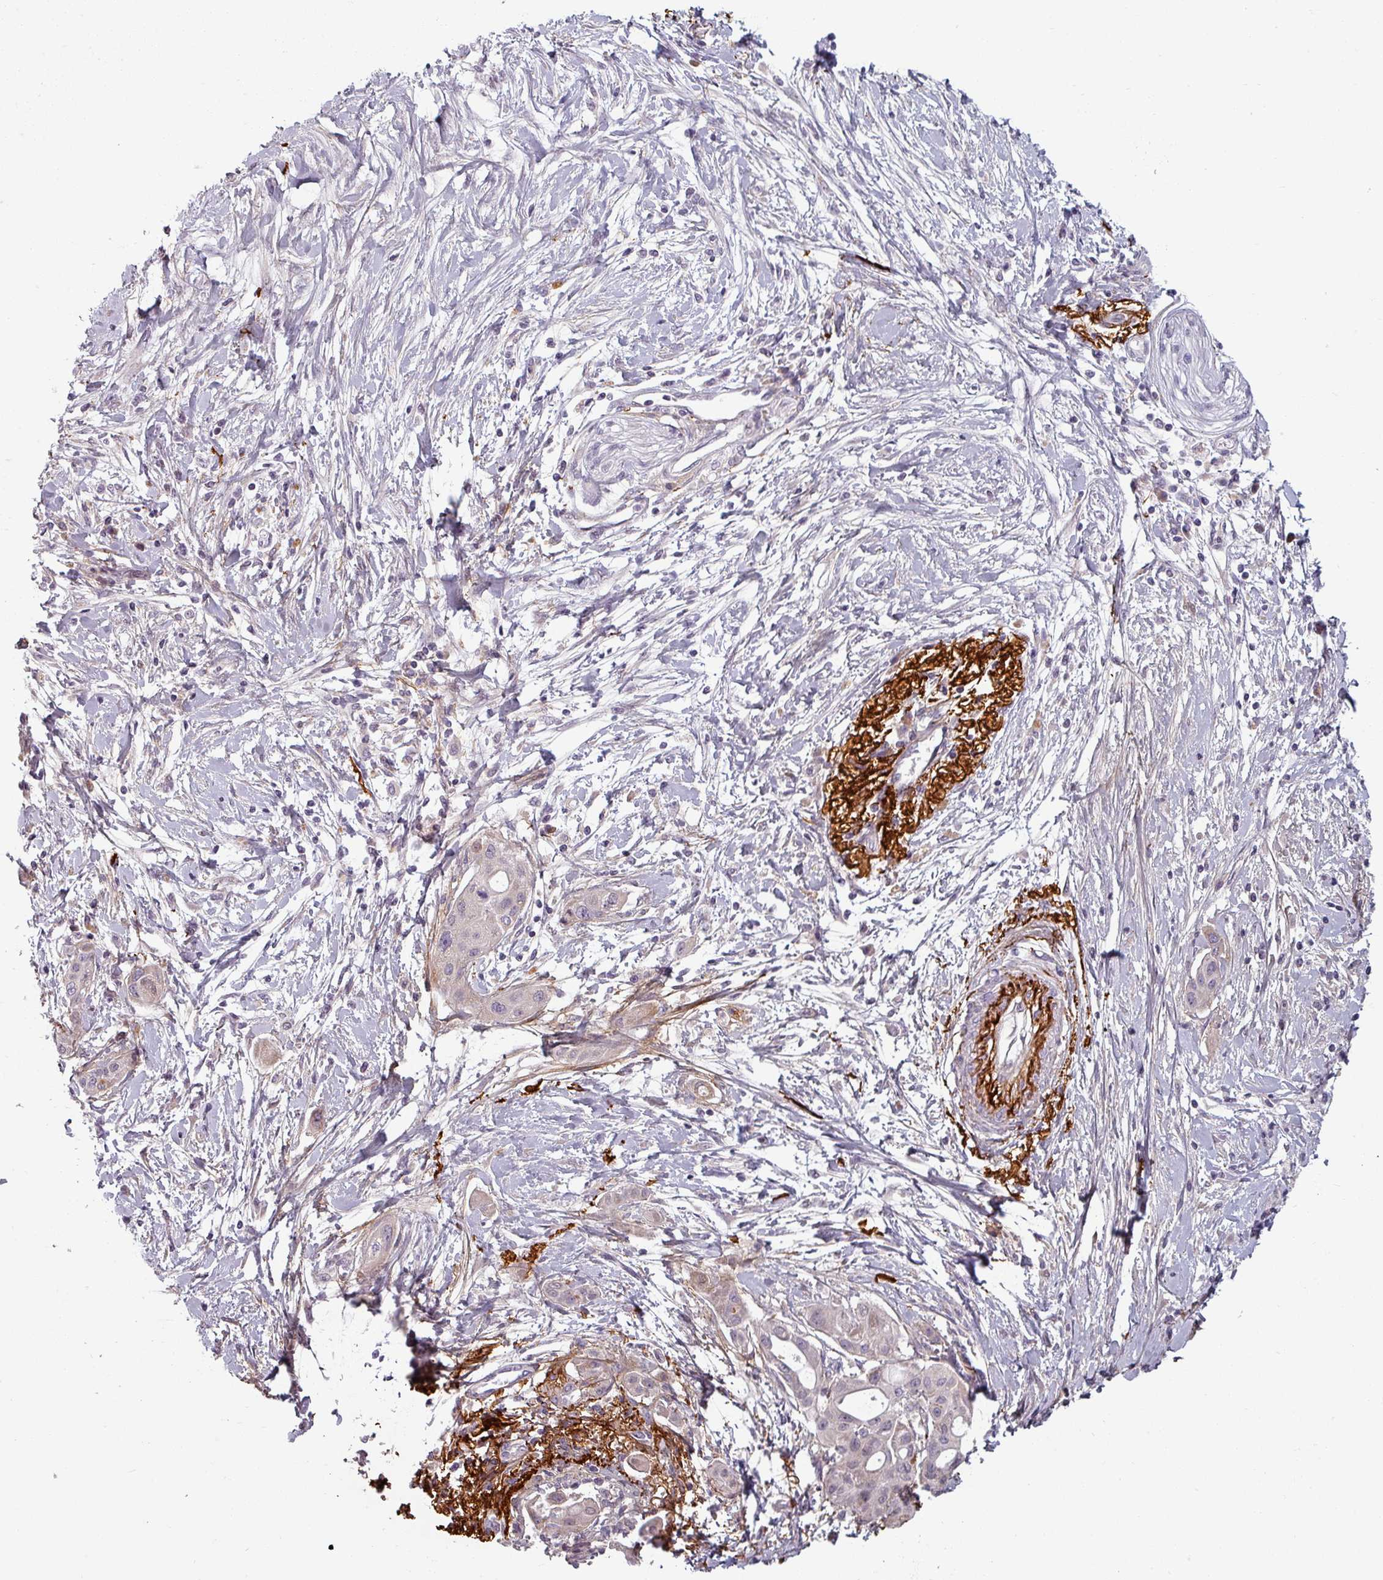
{"staining": {"intensity": "negative", "quantity": "none", "location": "none"}, "tissue": "pancreatic cancer", "cell_type": "Tumor cells", "image_type": "cancer", "snomed": [{"axis": "morphology", "description": "Adenocarcinoma, NOS"}, {"axis": "topography", "description": "Pancreas"}], "caption": "High magnification brightfield microscopy of pancreatic cancer stained with DAB (brown) and counterstained with hematoxylin (blue): tumor cells show no significant expression.", "gene": "CYB5RL", "patient": {"sex": "male", "age": 68}}